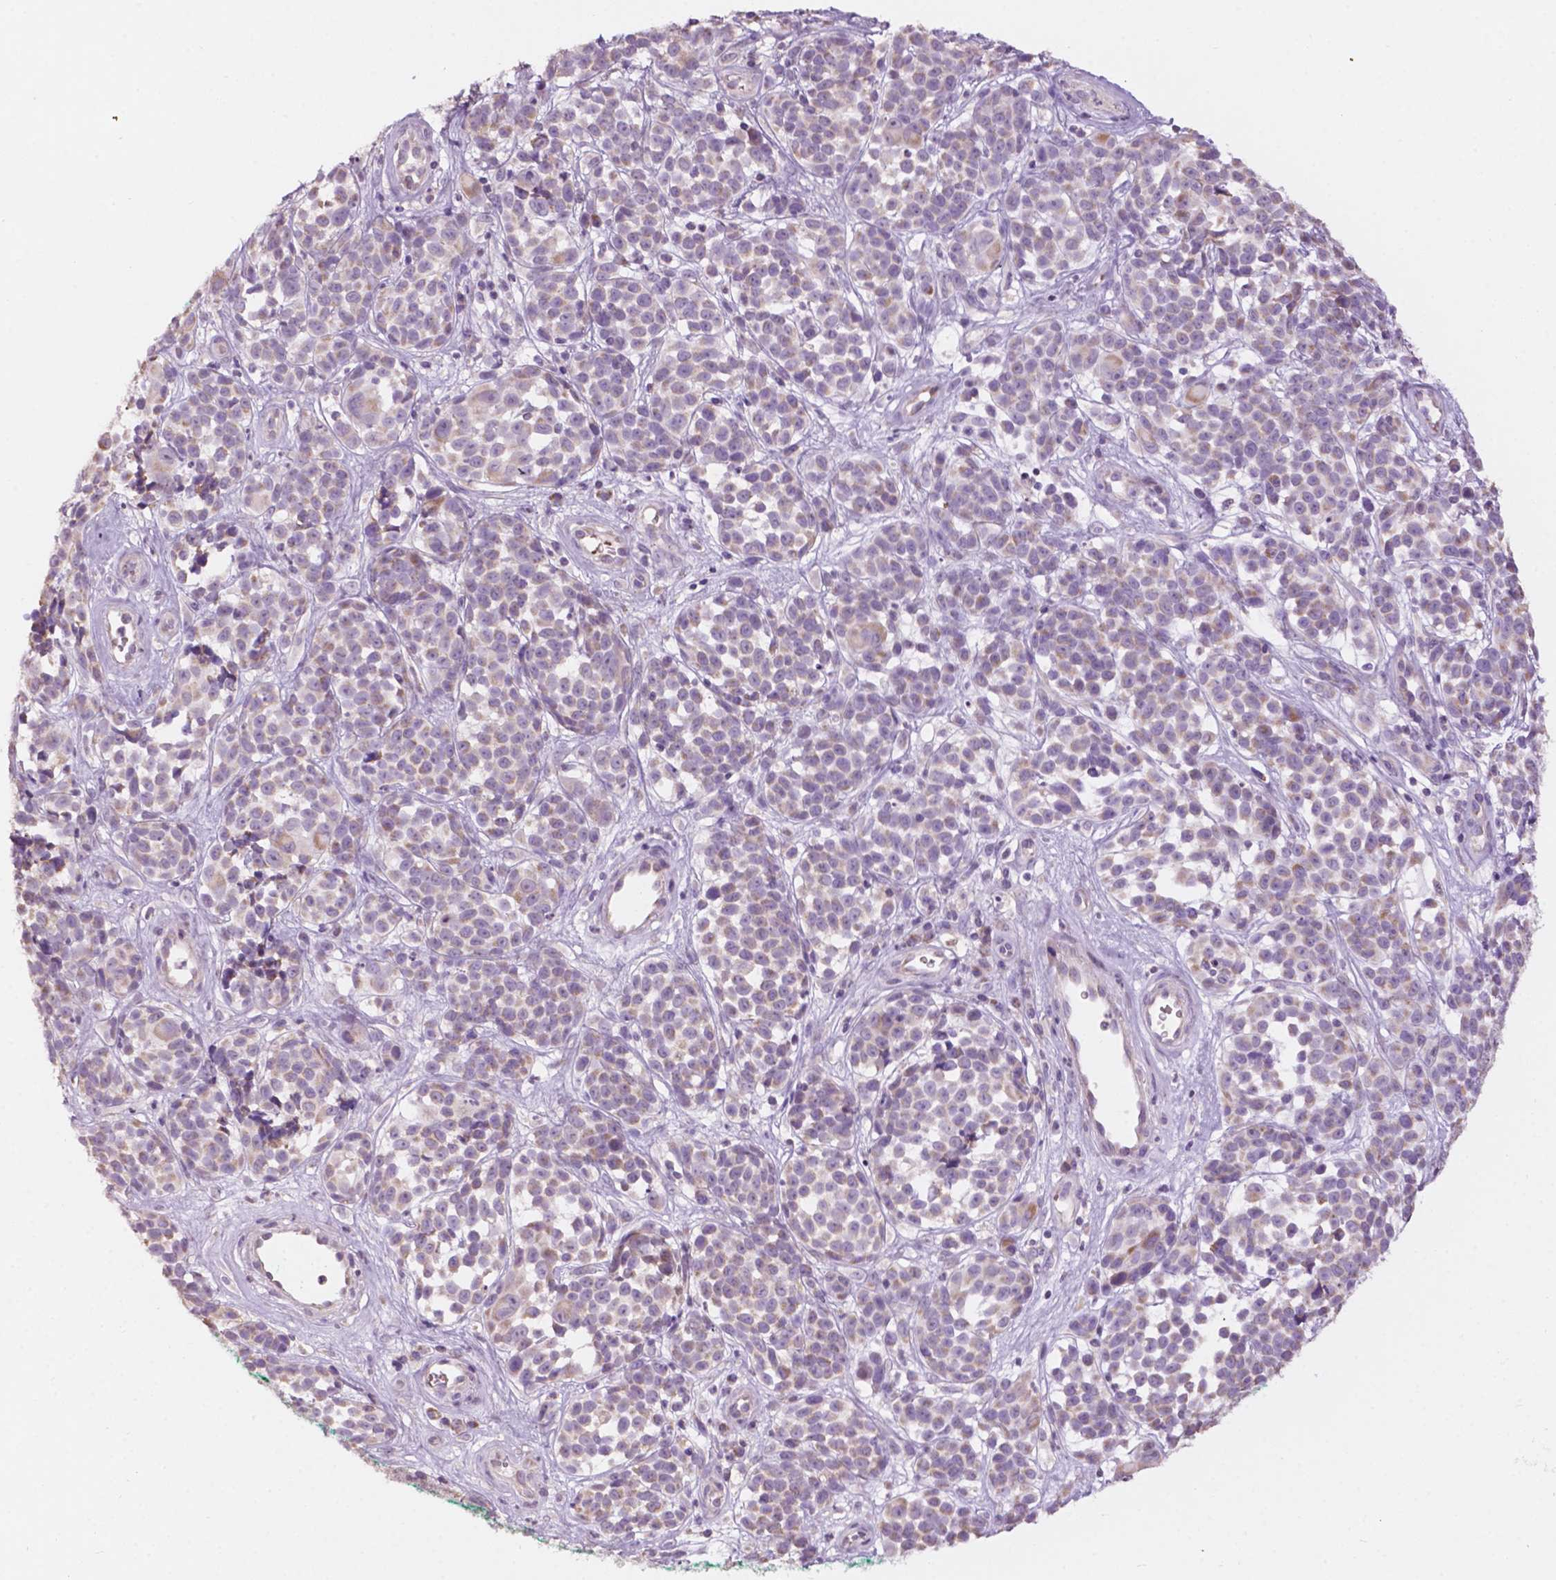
{"staining": {"intensity": "weak", "quantity": "<25%", "location": "cytoplasmic/membranous"}, "tissue": "melanoma", "cell_type": "Tumor cells", "image_type": "cancer", "snomed": [{"axis": "morphology", "description": "Malignant melanoma, NOS"}, {"axis": "topography", "description": "Skin"}], "caption": "This is an immunohistochemistry (IHC) photomicrograph of malignant melanoma. There is no expression in tumor cells.", "gene": "NDUFS1", "patient": {"sex": "female", "age": 88}}